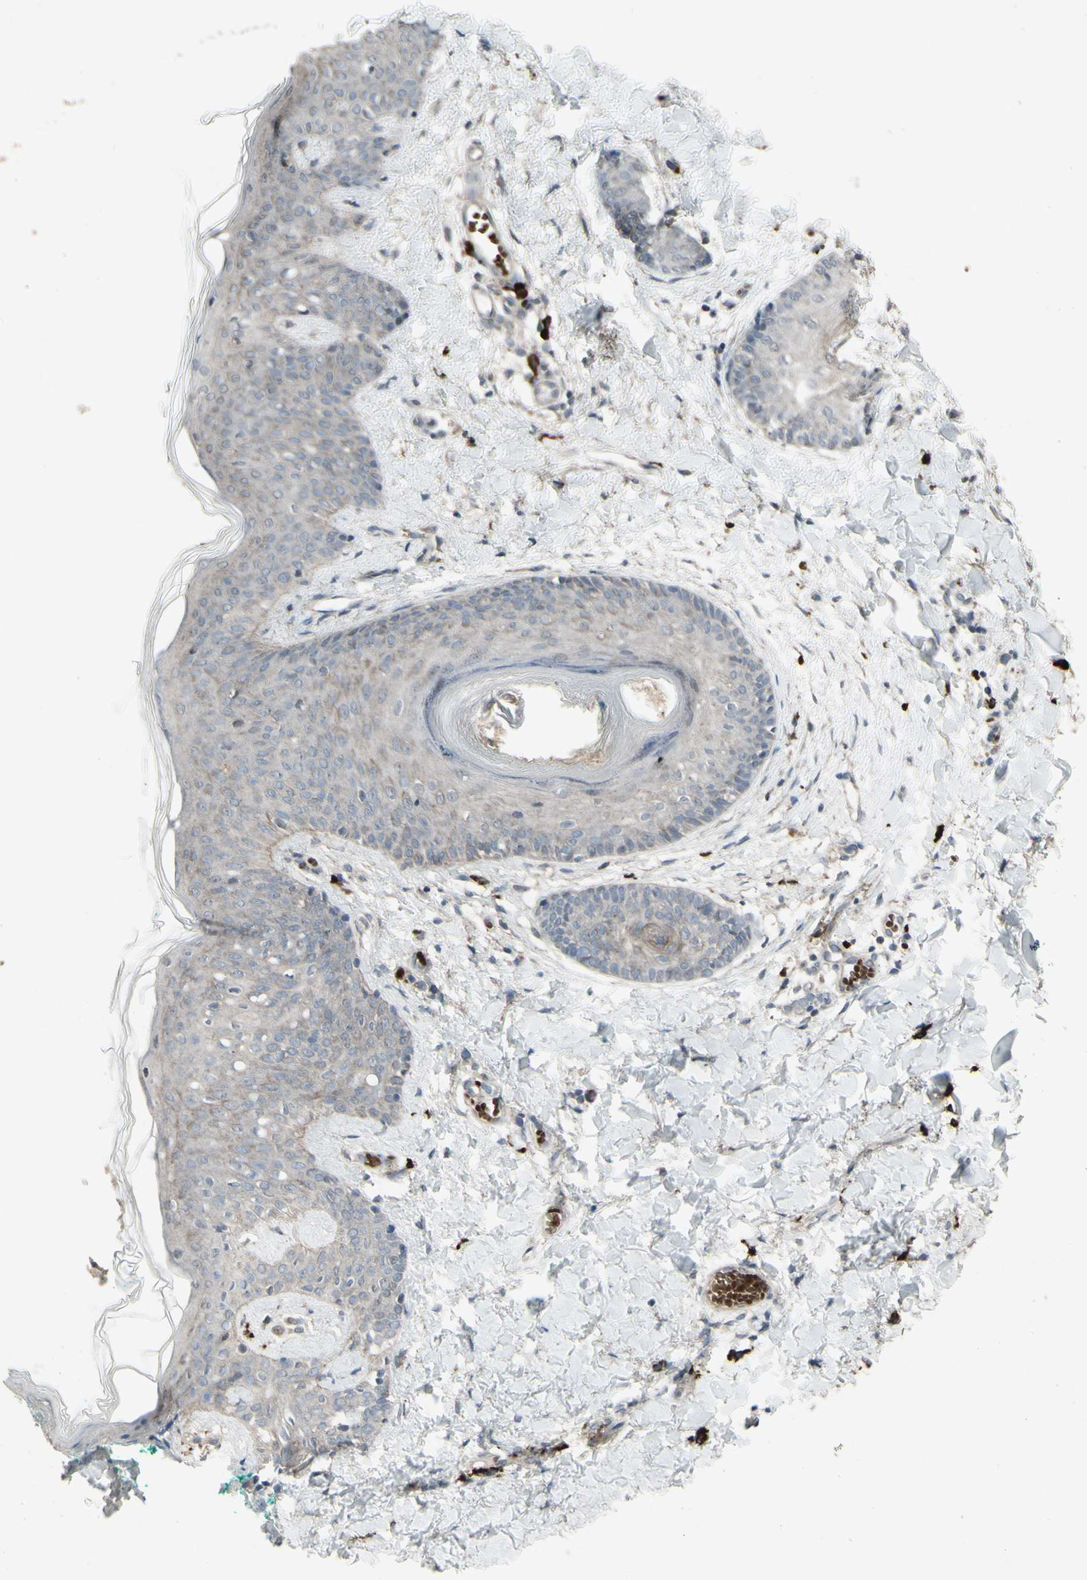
{"staining": {"intensity": "negative", "quantity": "none", "location": "none"}, "tissue": "skin", "cell_type": "Fibroblasts", "image_type": "normal", "snomed": [{"axis": "morphology", "description": "Normal tissue, NOS"}, {"axis": "topography", "description": "Skin"}], "caption": "Photomicrograph shows no protein expression in fibroblasts of normal skin. (Stains: DAB immunohistochemistry (IHC) with hematoxylin counter stain, Microscopy: brightfield microscopy at high magnification).", "gene": "GRAMD1B", "patient": {"sex": "male", "age": 16}}